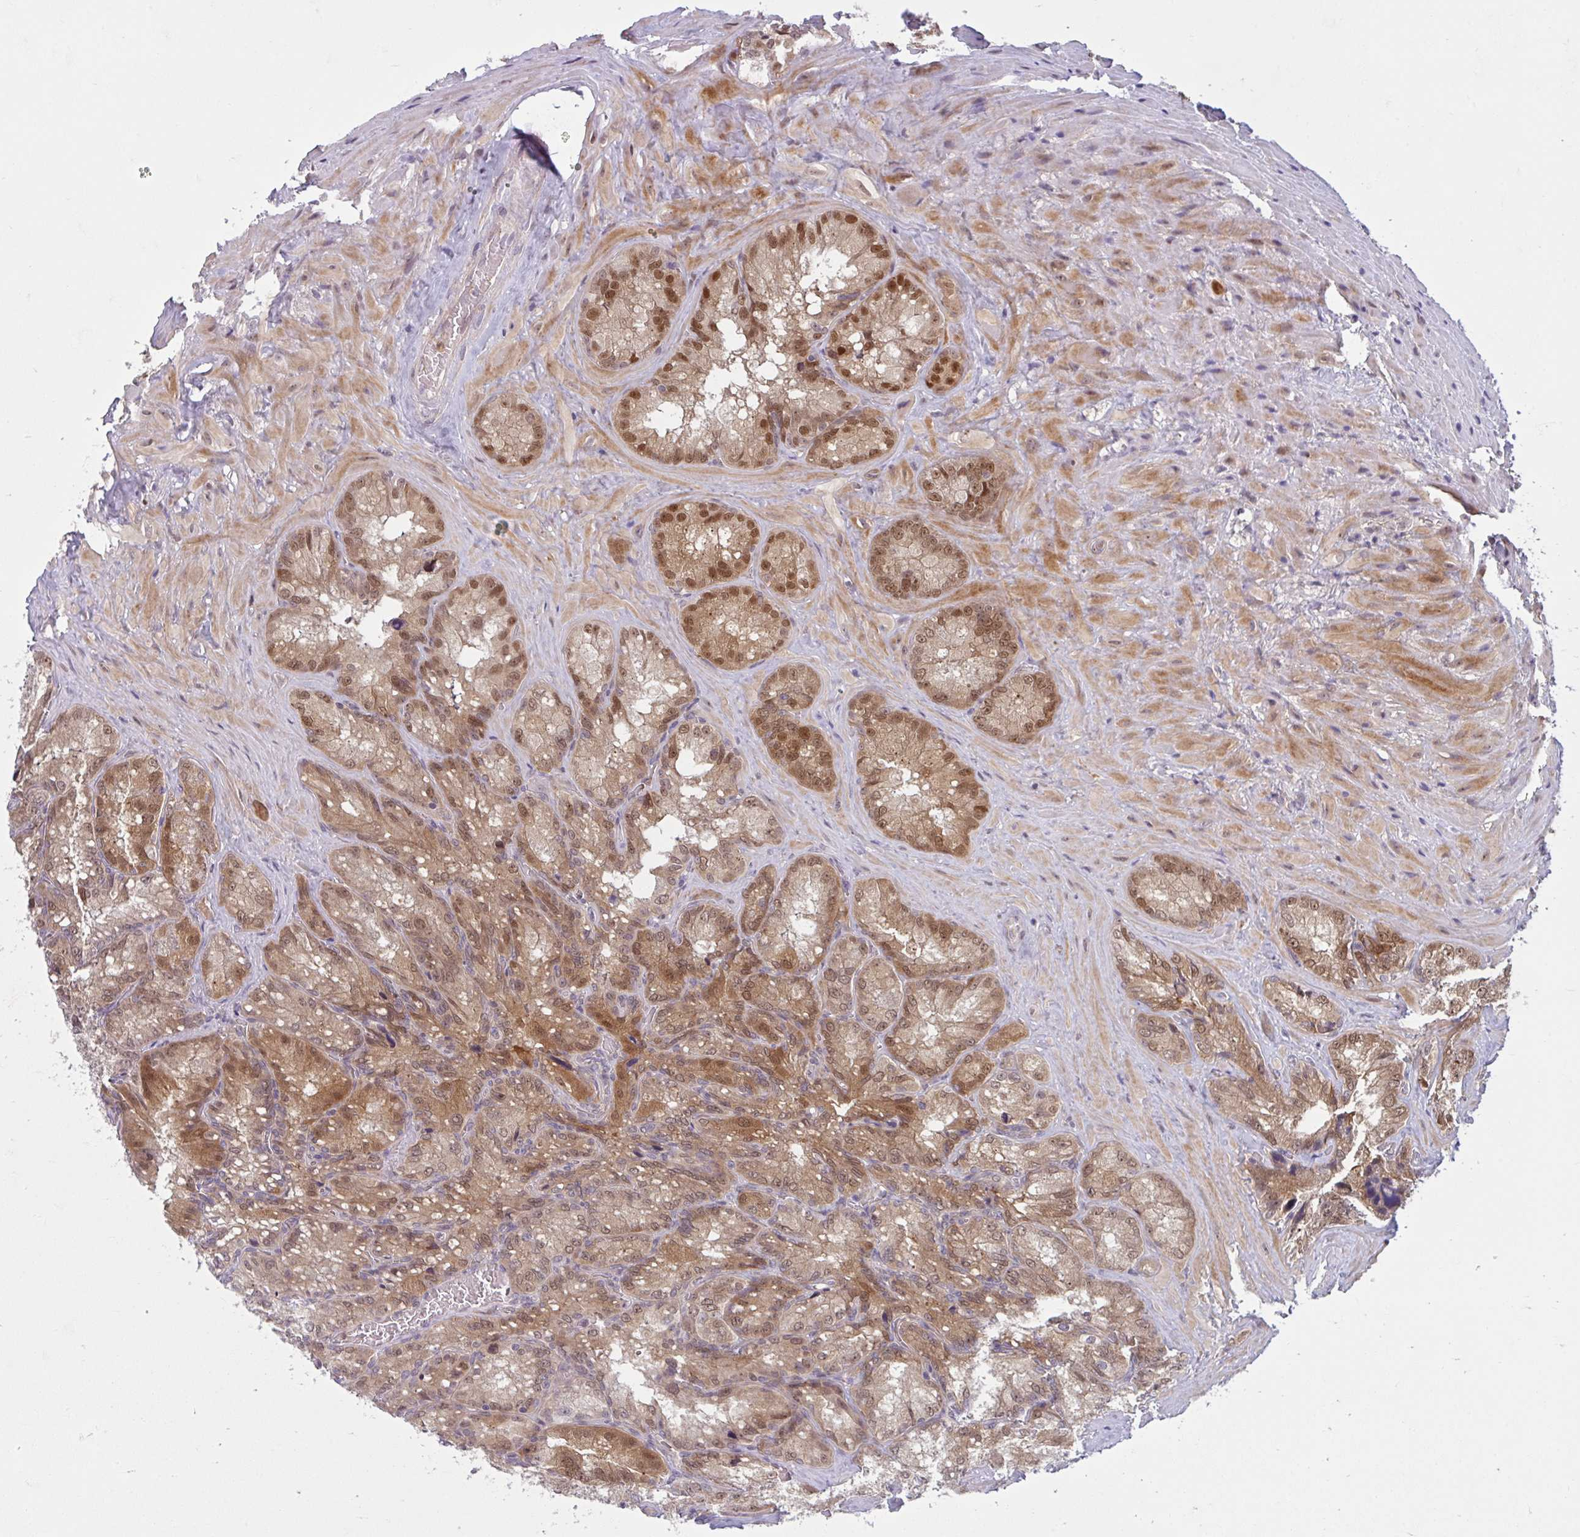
{"staining": {"intensity": "moderate", "quantity": ">75%", "location": "cytoplasmic/membranous,nuclear"}, "tissue": "seminal vesicle", "cell_type": "Glandular cells", "image_type": "normal", "snomed": [{"axis": "morphology", "description": "Normal tissue, NOS"}, {"axis": "topography", "description": "Seminal veicle"}], "caption": "Seminal vesicle stained with a brown dye demonstrates moderate cytoplasmic/membranous,nuclear positive staining in about >75% of glandular cells.", "gene": "HMBS", "patient": {"sex": "male", "age": 47}}